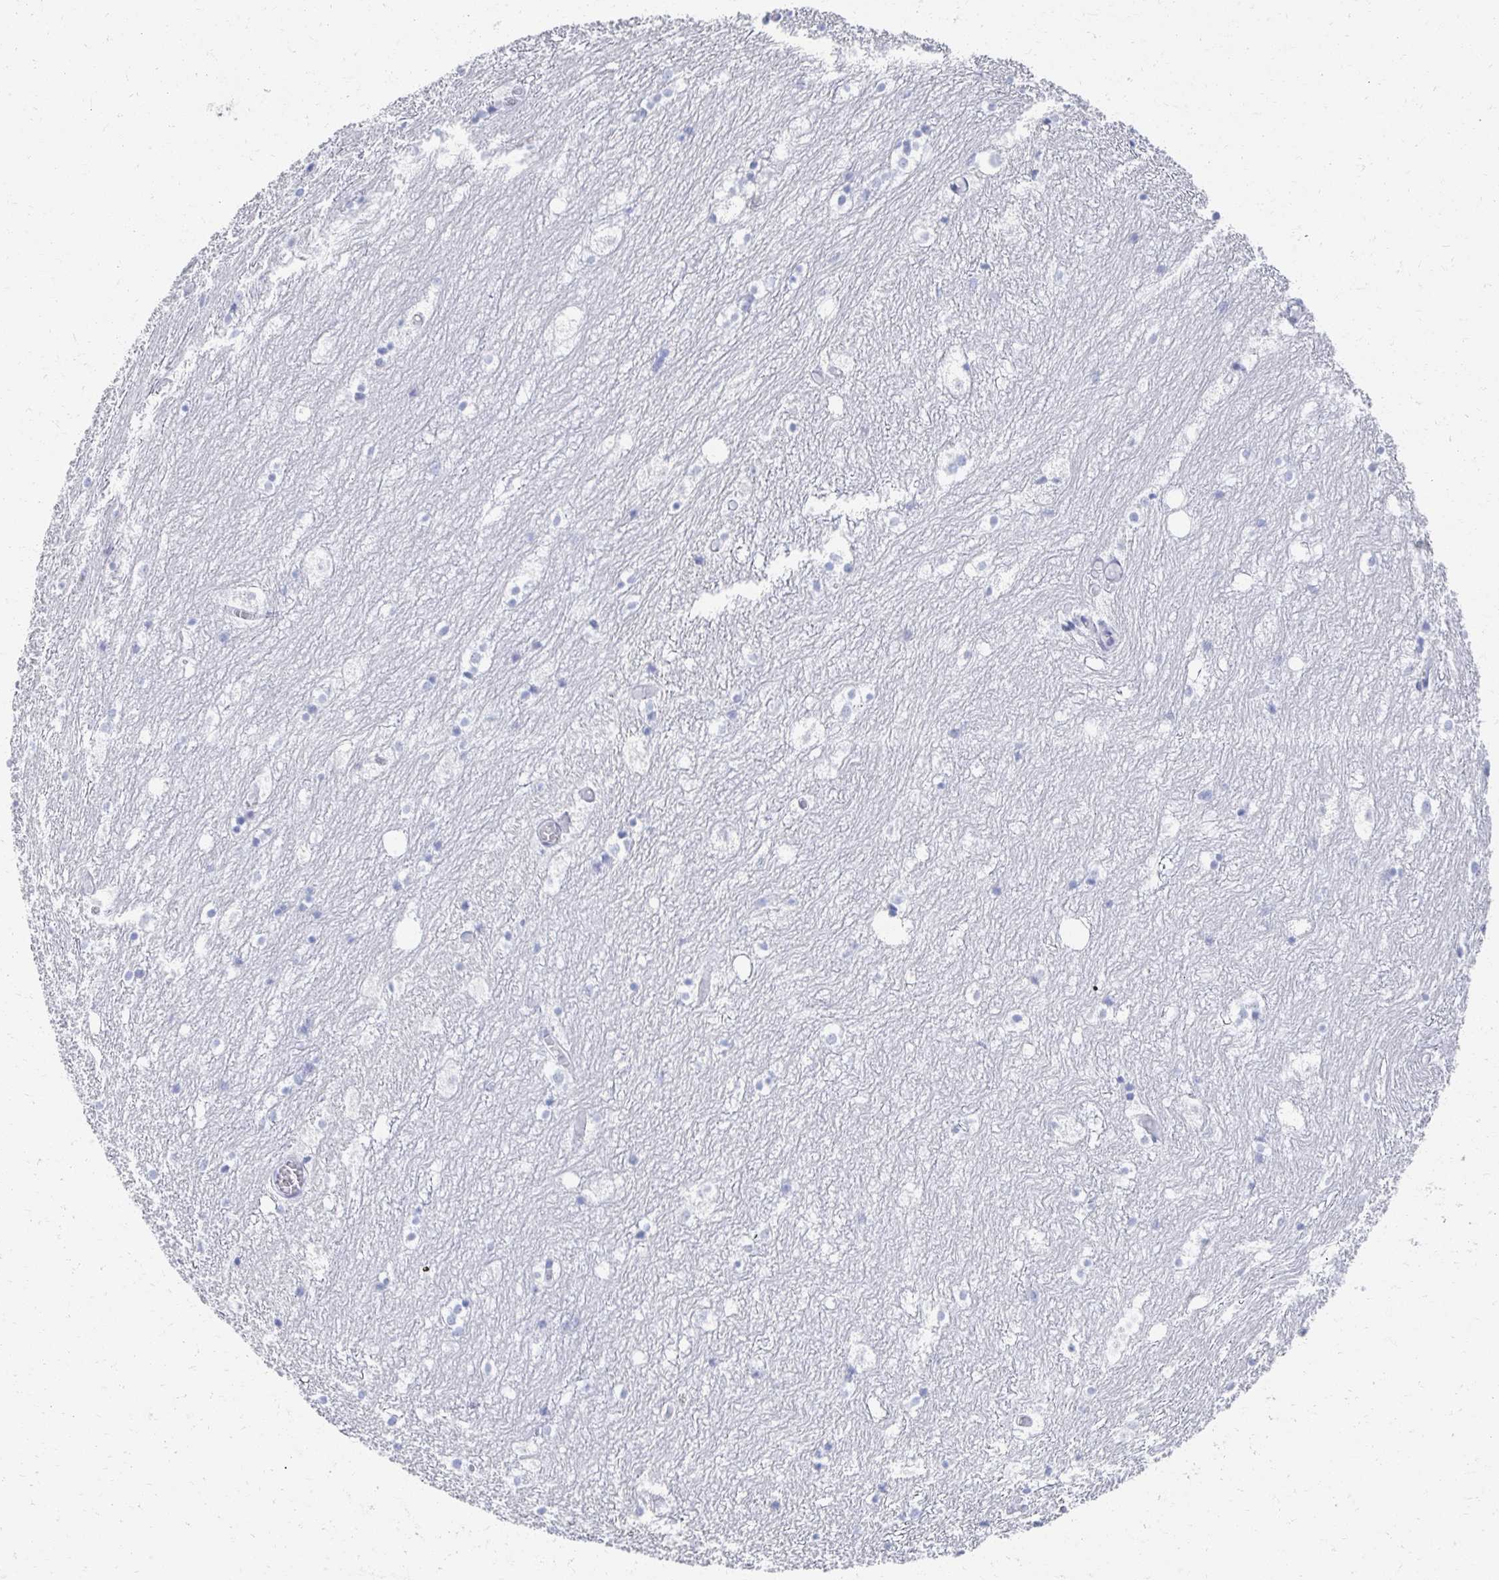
{"staining": {"intensity": "negative", "quantity": "none", "location": "none"}, "tissue": "hippocampus", "cell_type": "Glial cells", "image_type": "normal", "snomed": [{"axis": "morphology", "description": "Normal tissue, NOS"}, {"axis": "topography", "description": "Hippocampus"}], "caption": "IHC micrograph of unremarkable human hippocampus stained for a protein (brown), which demonstrates no staining in glial cells.", "gene": "PRR20A", "patient": {"sex": "female", "age": 52}}